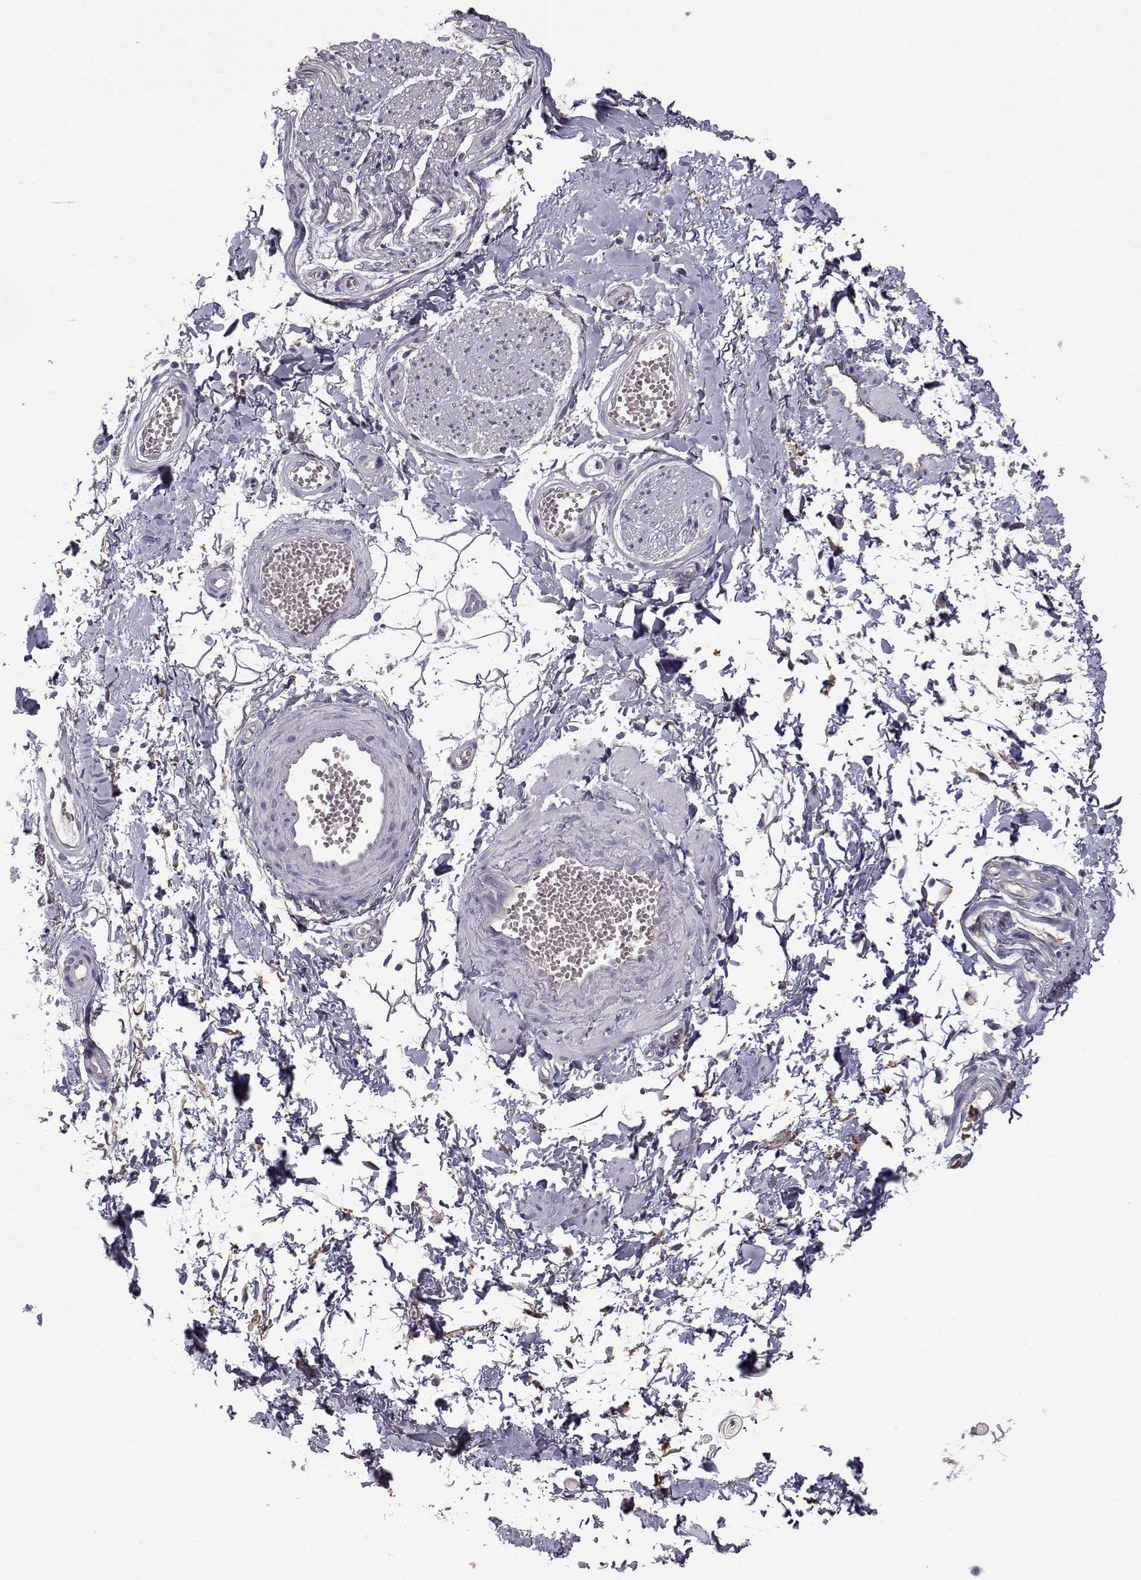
{"staining": {"intensity": "negative", "quantity": "none", "location": "none"}, "tissue": "adipose tissue", "cell_type": "Adipocytes", "image_type": "normal", "snomed": [{"axis": "morphology", "description": "Normal tissue, NOS"}, {"axis": "topography", "description": "Smooth muscle"}, {"axis": "topography", "description": "Peripheral nerve tissue"}], "caption": "The IHC histopathology image has no significant expression in adipocytes of adipose tissue. Nuclei are stained in blue.", "gene": "QPCT", "patient": {"sex": "male", "age": 22}}